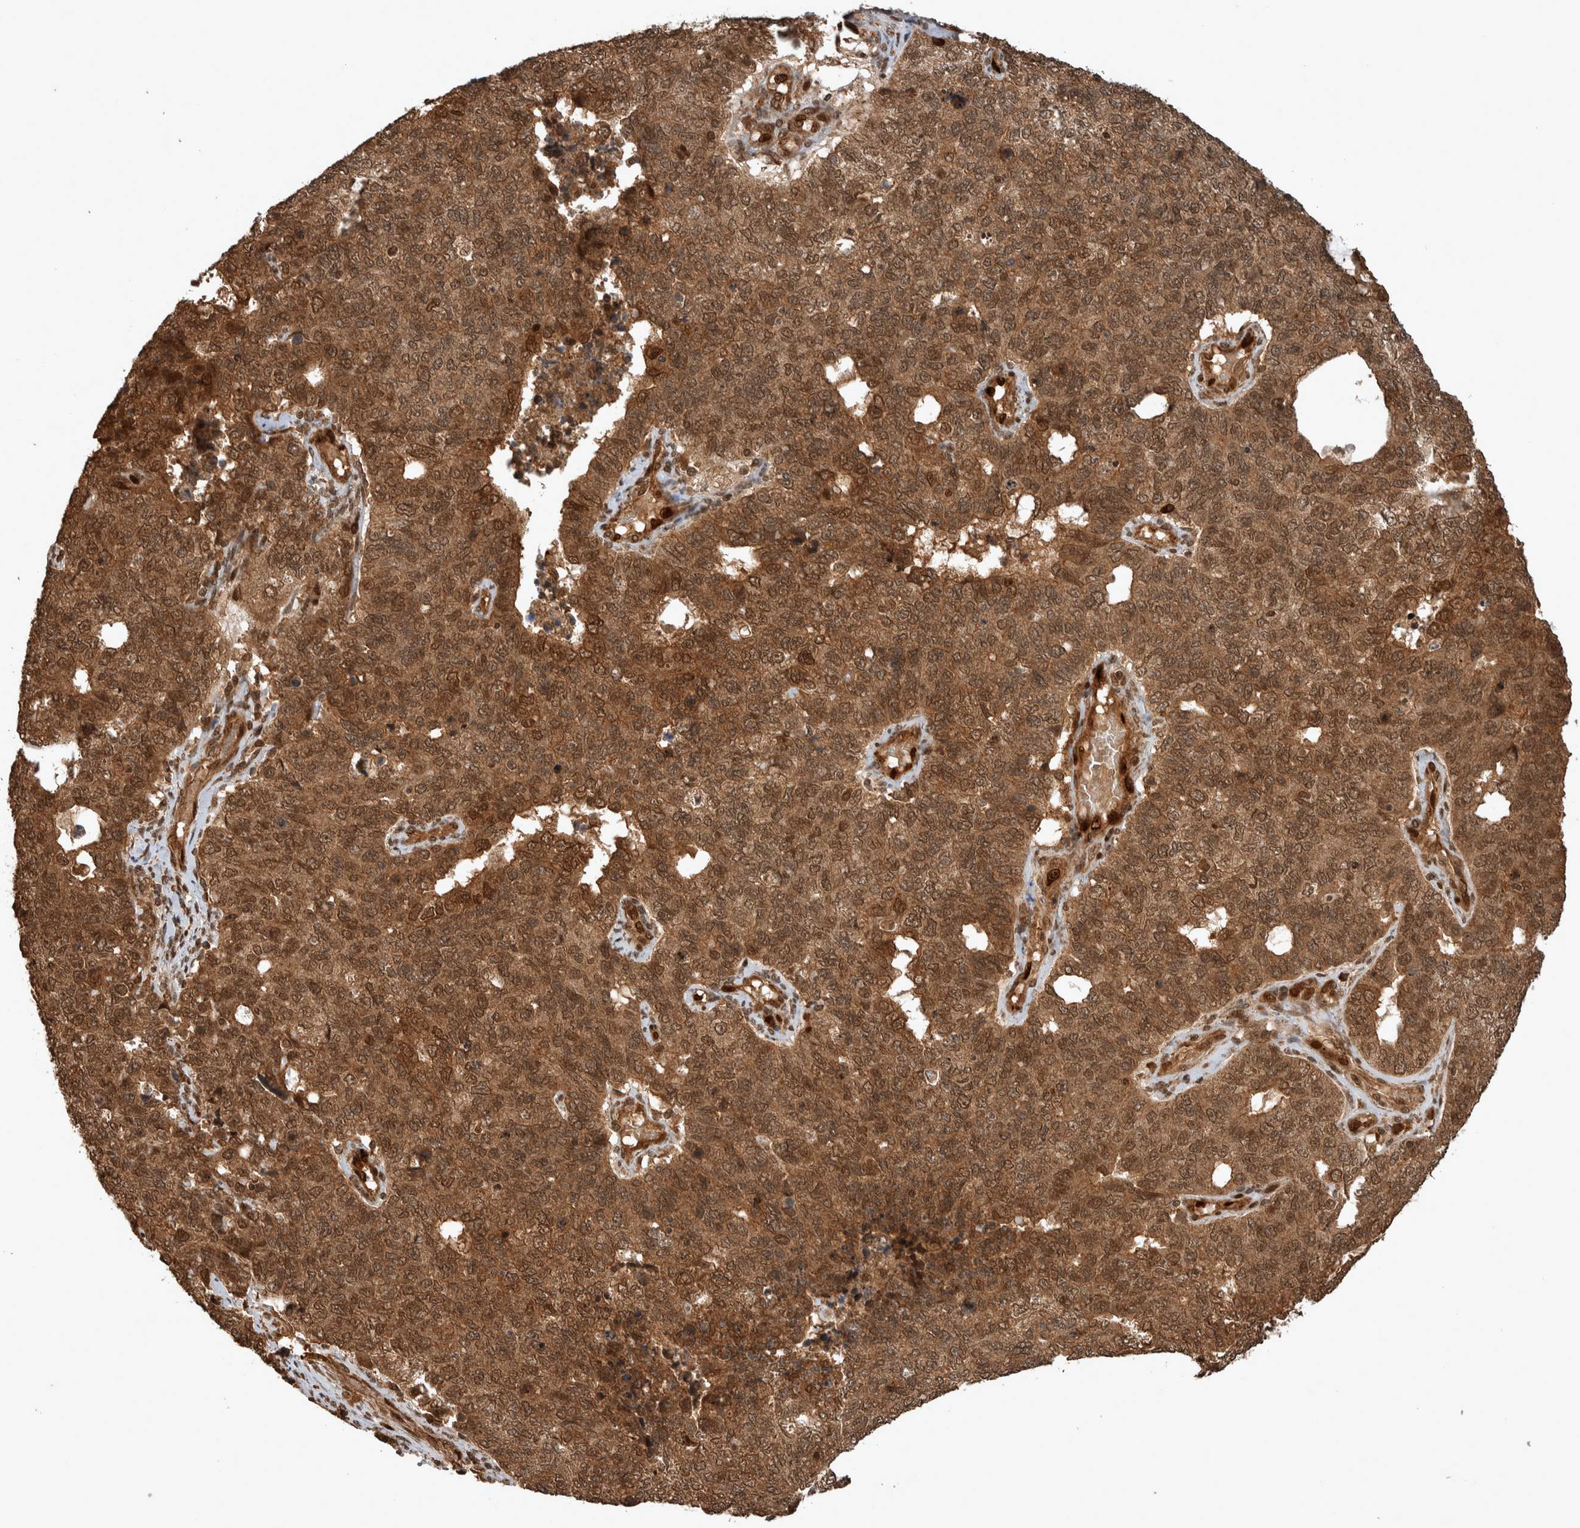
{"staining": {"intensity": "strong", "quantity": ">75%", "location": "cytoplasmic/membranous,nuclear"}, "tissue": "cervical cancer", "cell_type": "Tumor cells", "image_type": "cancer", "snomed": [{"axis": "morphology", "description": "Squamous cell carcinoma, NOS"}, {"axis": "topography", "description": "Cervix"}], "caption": "Squamous cell carcinoma (cervical) tissue demonstrates strong cytoplasmic/membranous and nuclear expression in about >75% of tumor cells, visualized by immunohistochemistry. The staining is performed using DAB (3,3'-diaminobenzidine) brown chromogen to label protein expression. The nuclei are counter-stained blue using hematoxylin.", "gene": "CNTROB", "patient": {"sex": "female", "age": 63}}